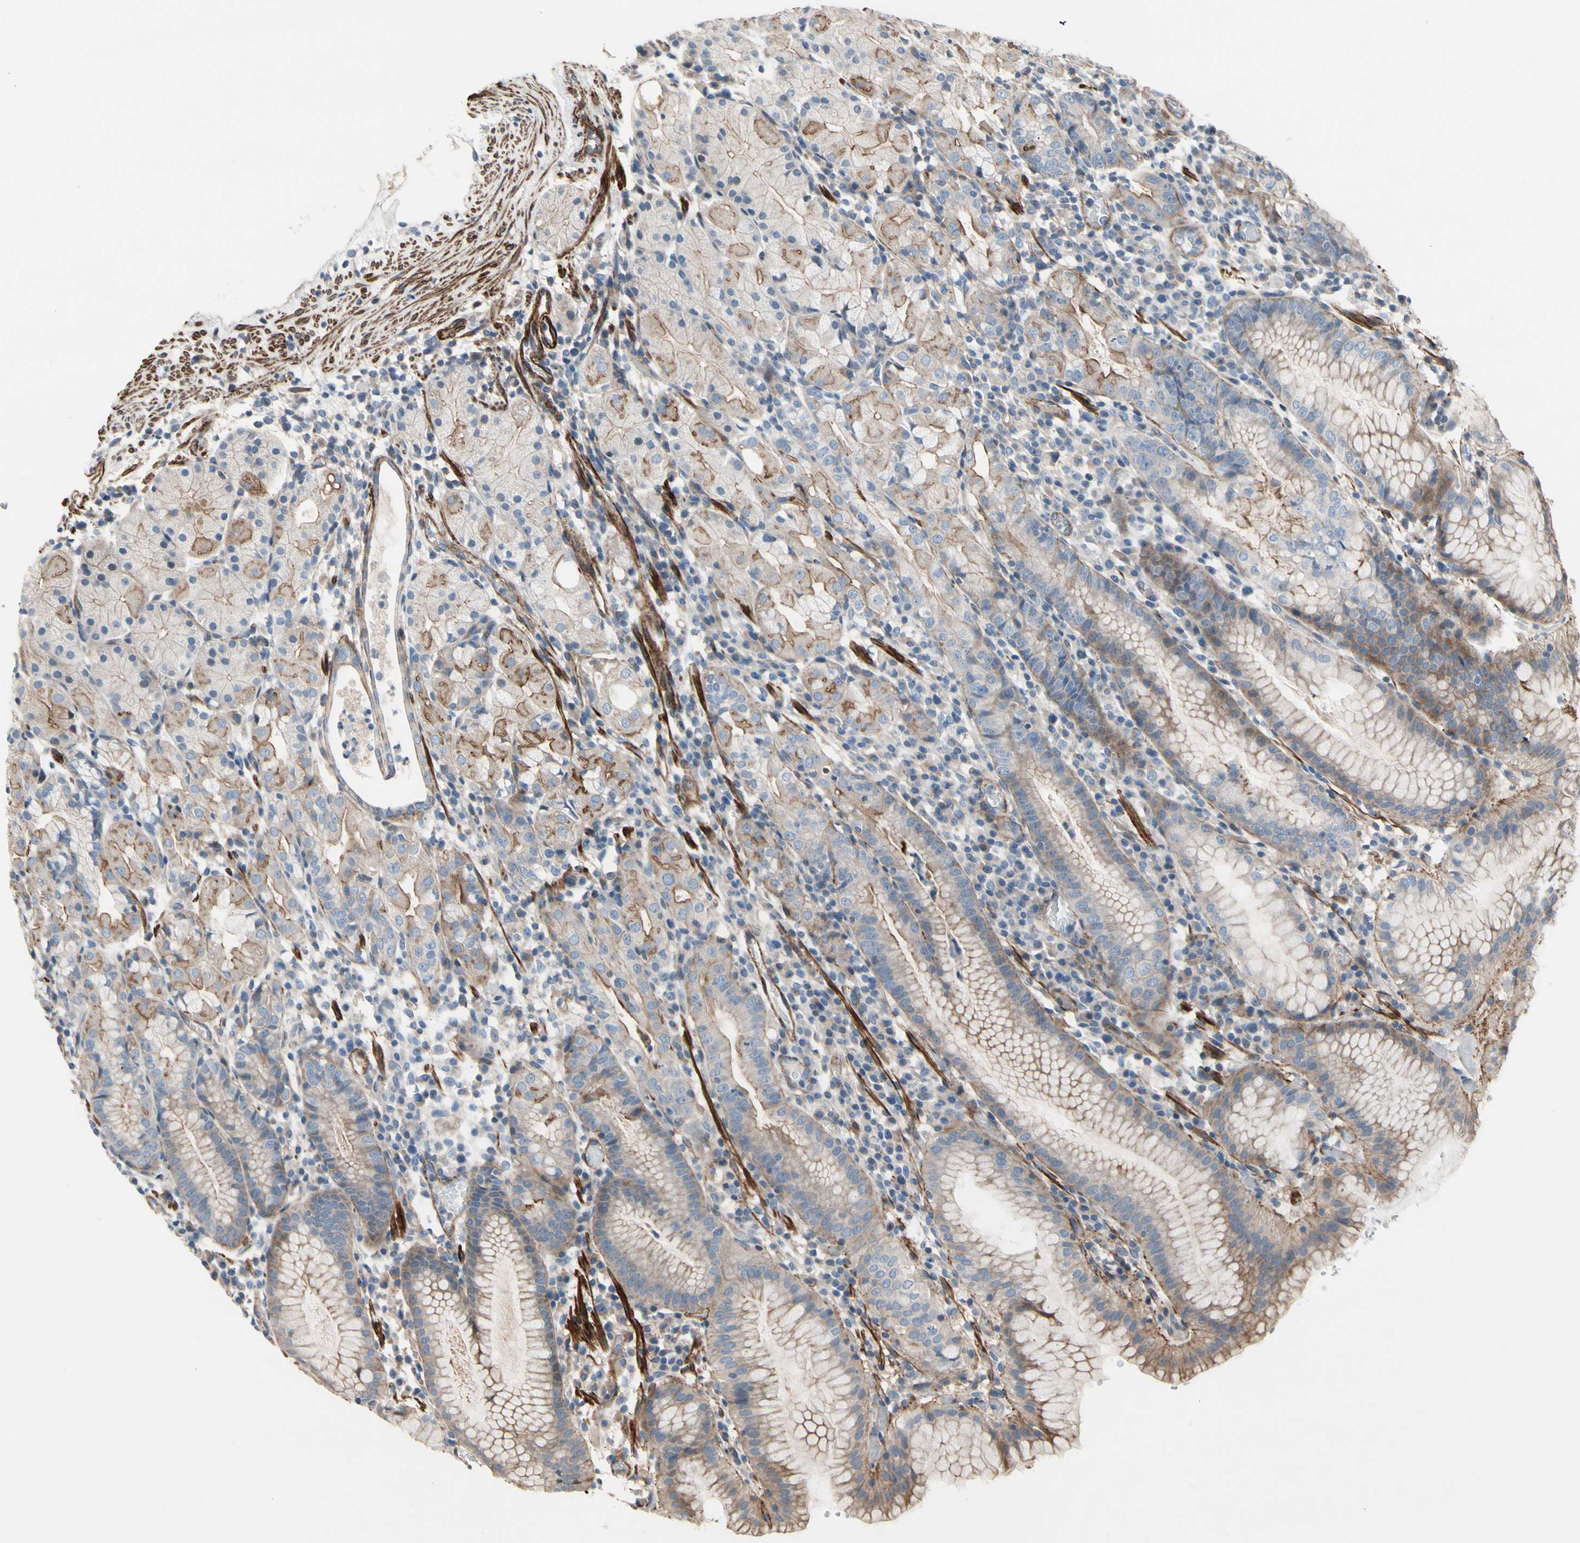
{"staining": {"intensity": "moderate", "quantity": "25%-75%", "location": "cytoplasmic/membranous"}, "tissue": "stomach", "cell_type": "Glandular cells", "image_type": "normal", "snomed": [{"axis": "morphology", "description": "Normal tissue, NOS"}, {"axis": "topography", "description": "Stomach"}, {"axis": "topography", "description": "Stomach, lower"}], "caption": "This is a photomicrograph of immunohistochemistry staining of unremarkable stomach, which shows moderate expression in the cytoplasmic/membranous of glandular cells.", "gene": "TPM1", "patient": {"sex": "female", "age": 75}}